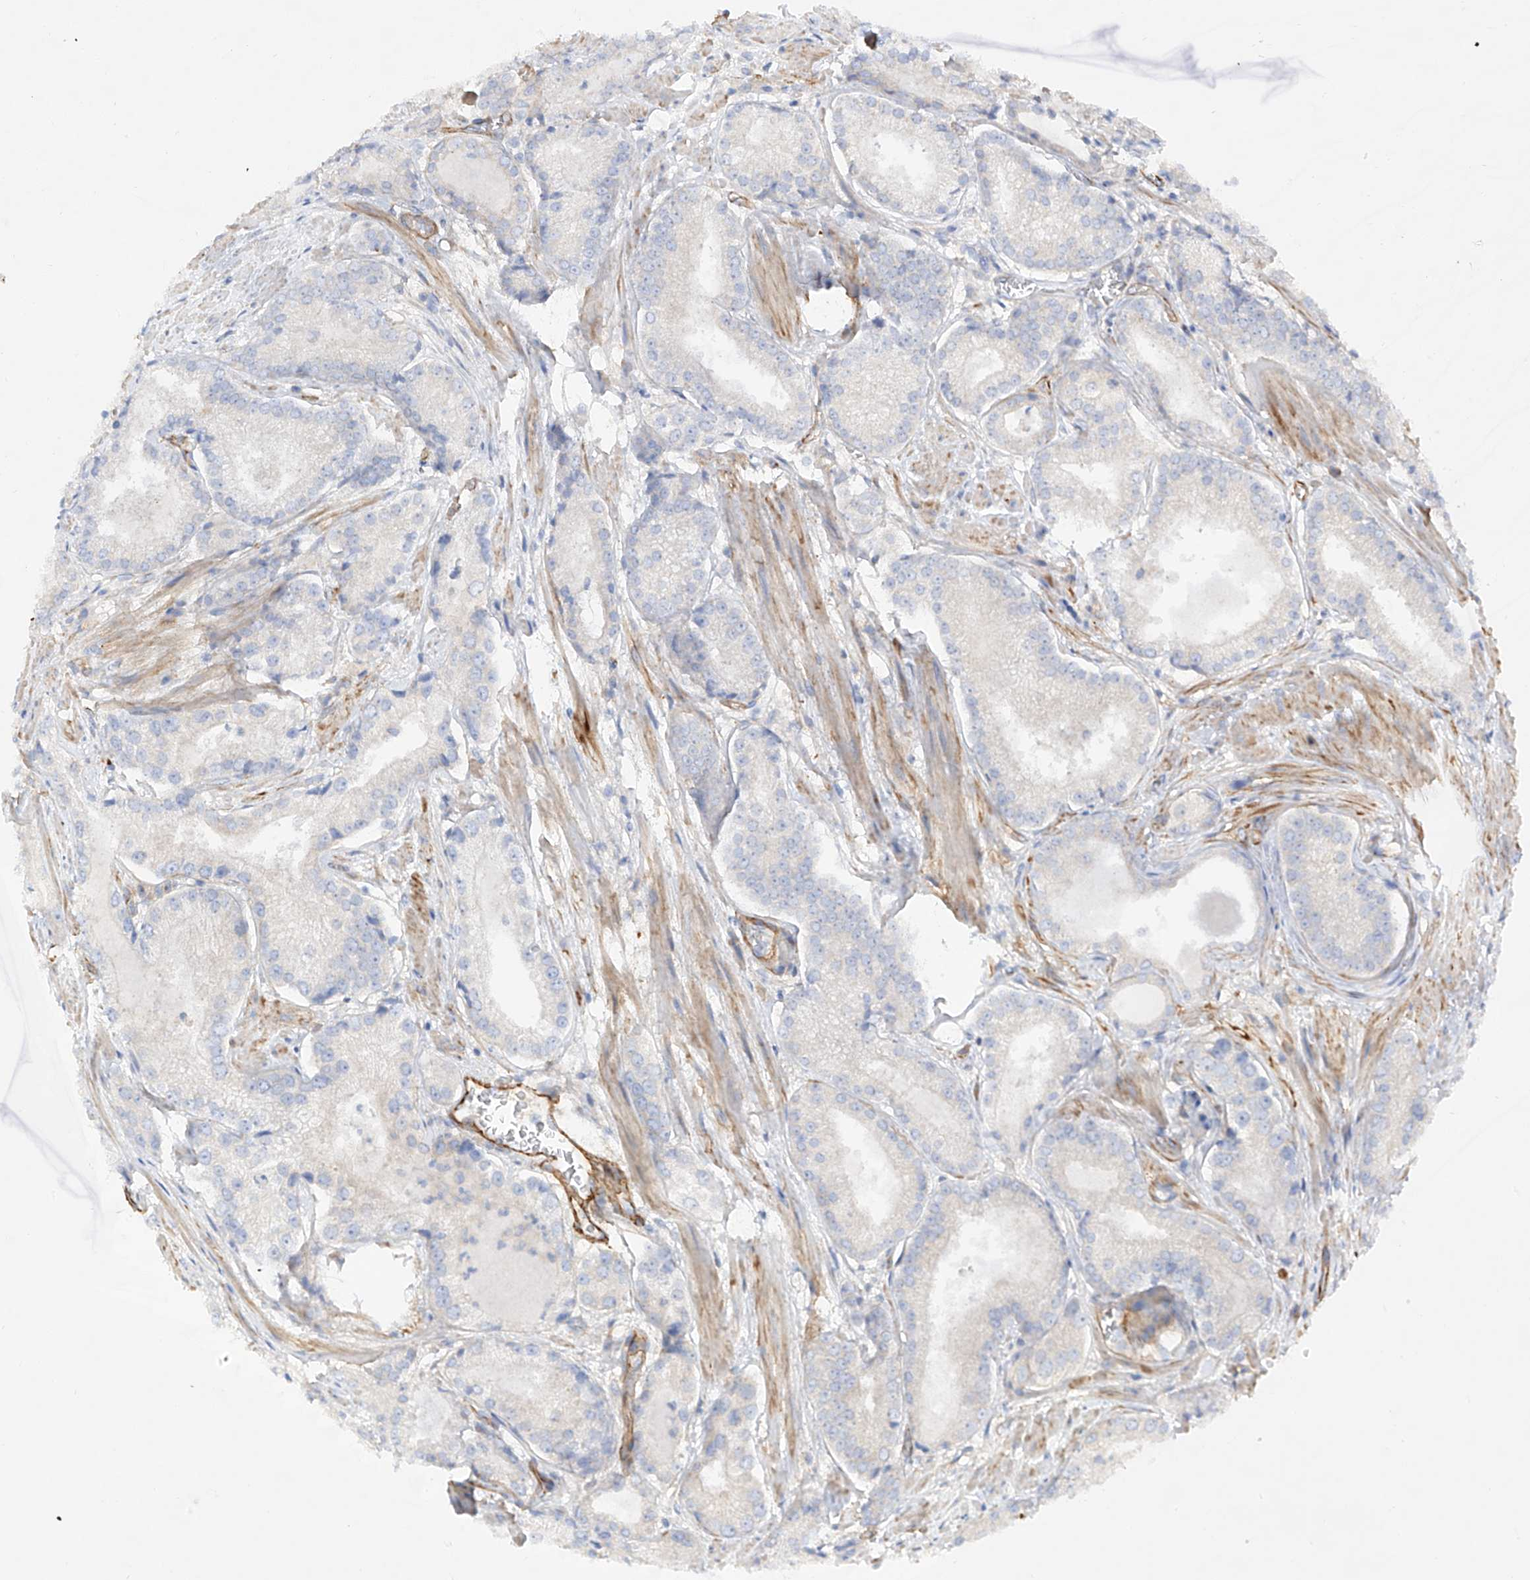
{"staining": {"intensity": "negative", "quantity": "none", "location": "none"}, "tissue": "prostate cancer", "cell_type": "Tumor cells", "image_type": "cancer", "snomed": [{"axis": "morphology", "description": "Adenocarcinoma, Low grade"}, {"axis": "topography", "description": "Prostate"}], "caption": "IHC histopathology image of neoplastic tissue: prostate cancer (low-grade adenocarcinoma) stained with DAB (3,3'-diaminobenzidine) reveals no significant protein staining in tumor cells.", "gene": "LCA5", "patient": {"sex": "male", "age": 54}}